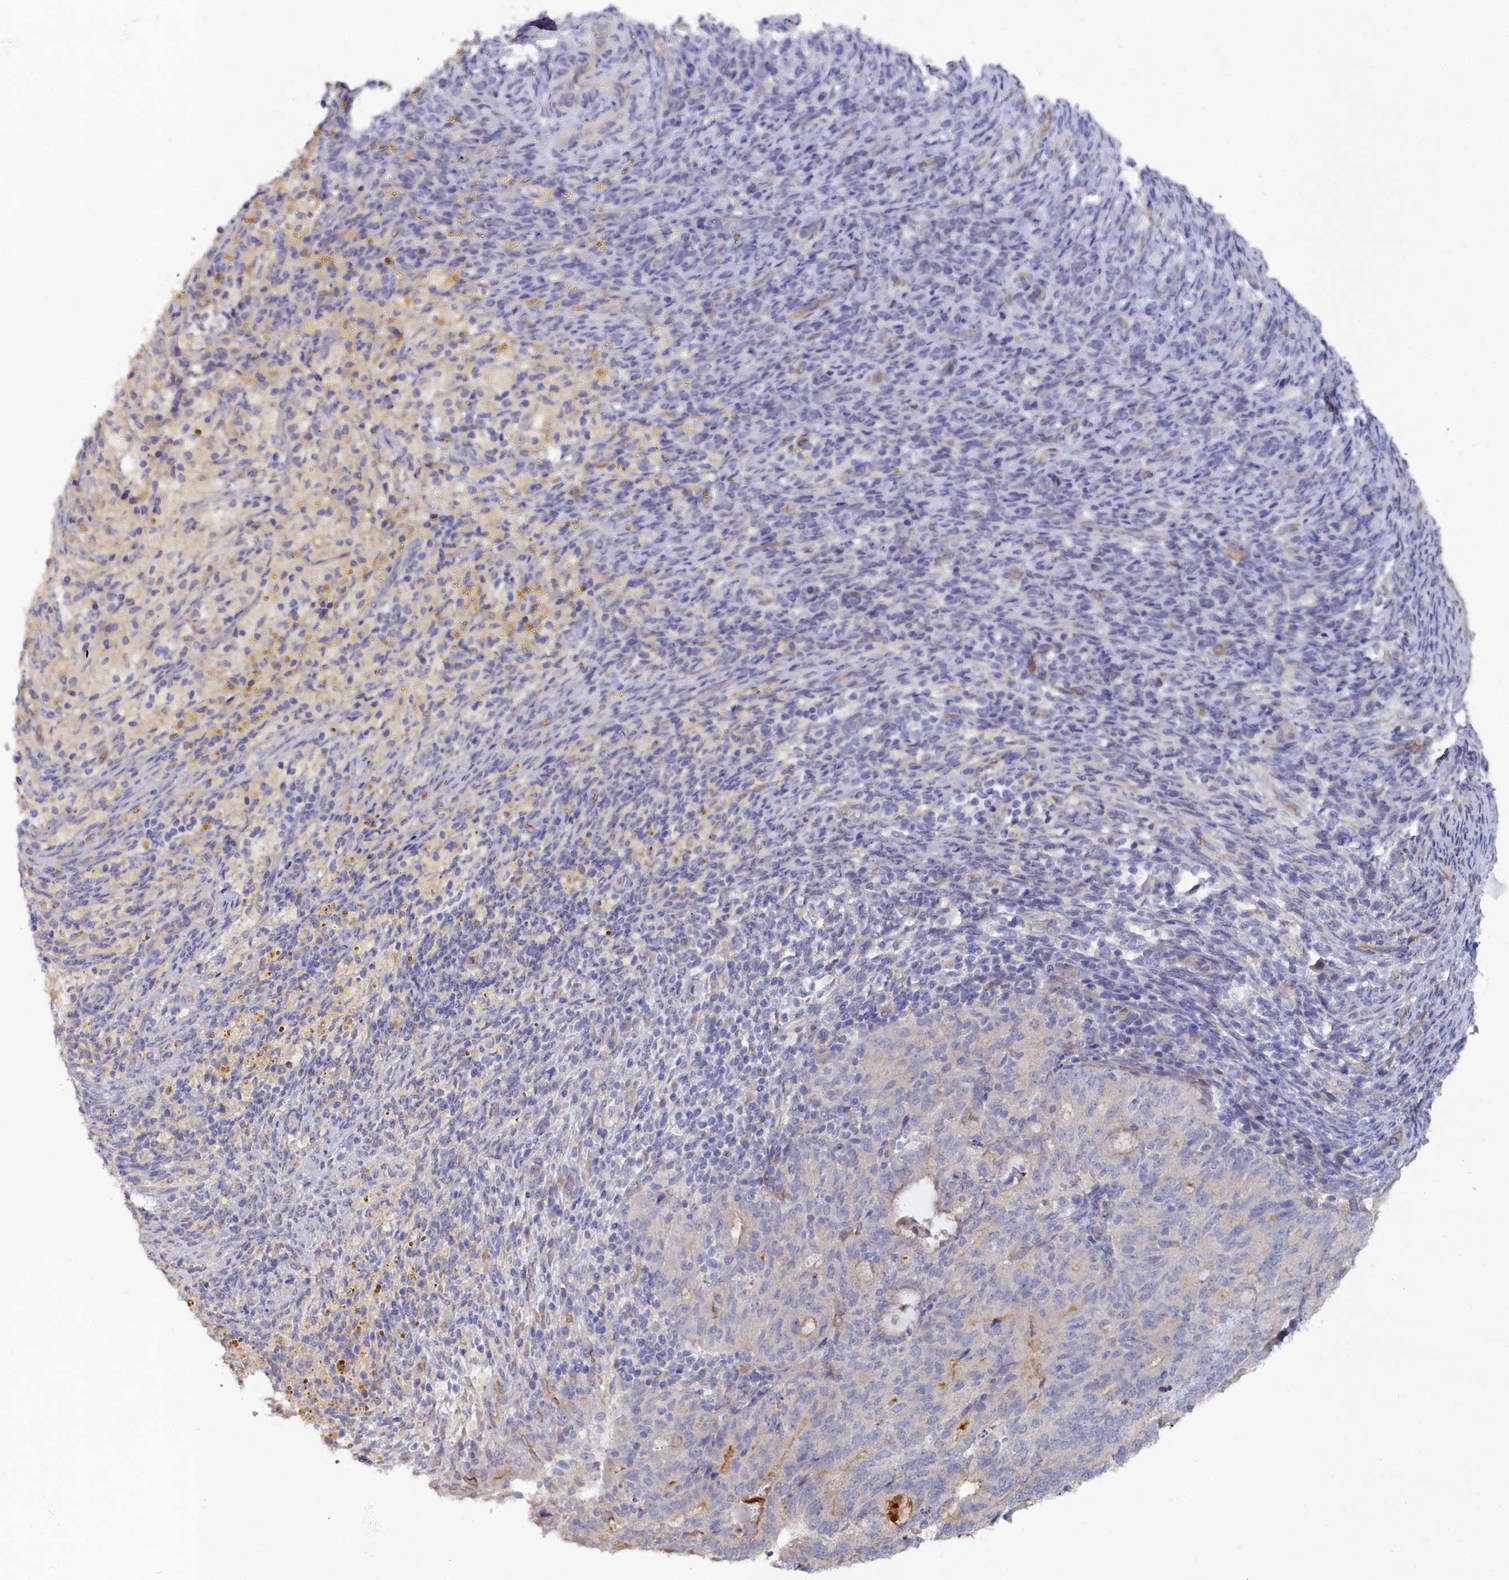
{"staining": {"intensity": "moderate", "quantity": "<25%", "location": "cytoplasmic/membranous"}, "tissue": "endometrial cancer", "cell_type": "Tumor cells", "image_type": "cancer", "snomed": [{"axis": "morphology", "description": "Adenocarcinoma, NOS"}, {"axis": "topography", "description": "Endometrium"}], "caption": "Endometrial cancer stained with immunohistochemistry demonstrates moderate cytoplasmic/membranous positivity in about <25% of tumor cells. The protein of interest is shown in brown color, while the nuclei are stained blue.", "gene": "RDX", "patient": {"sex": "female", "age": 70}}